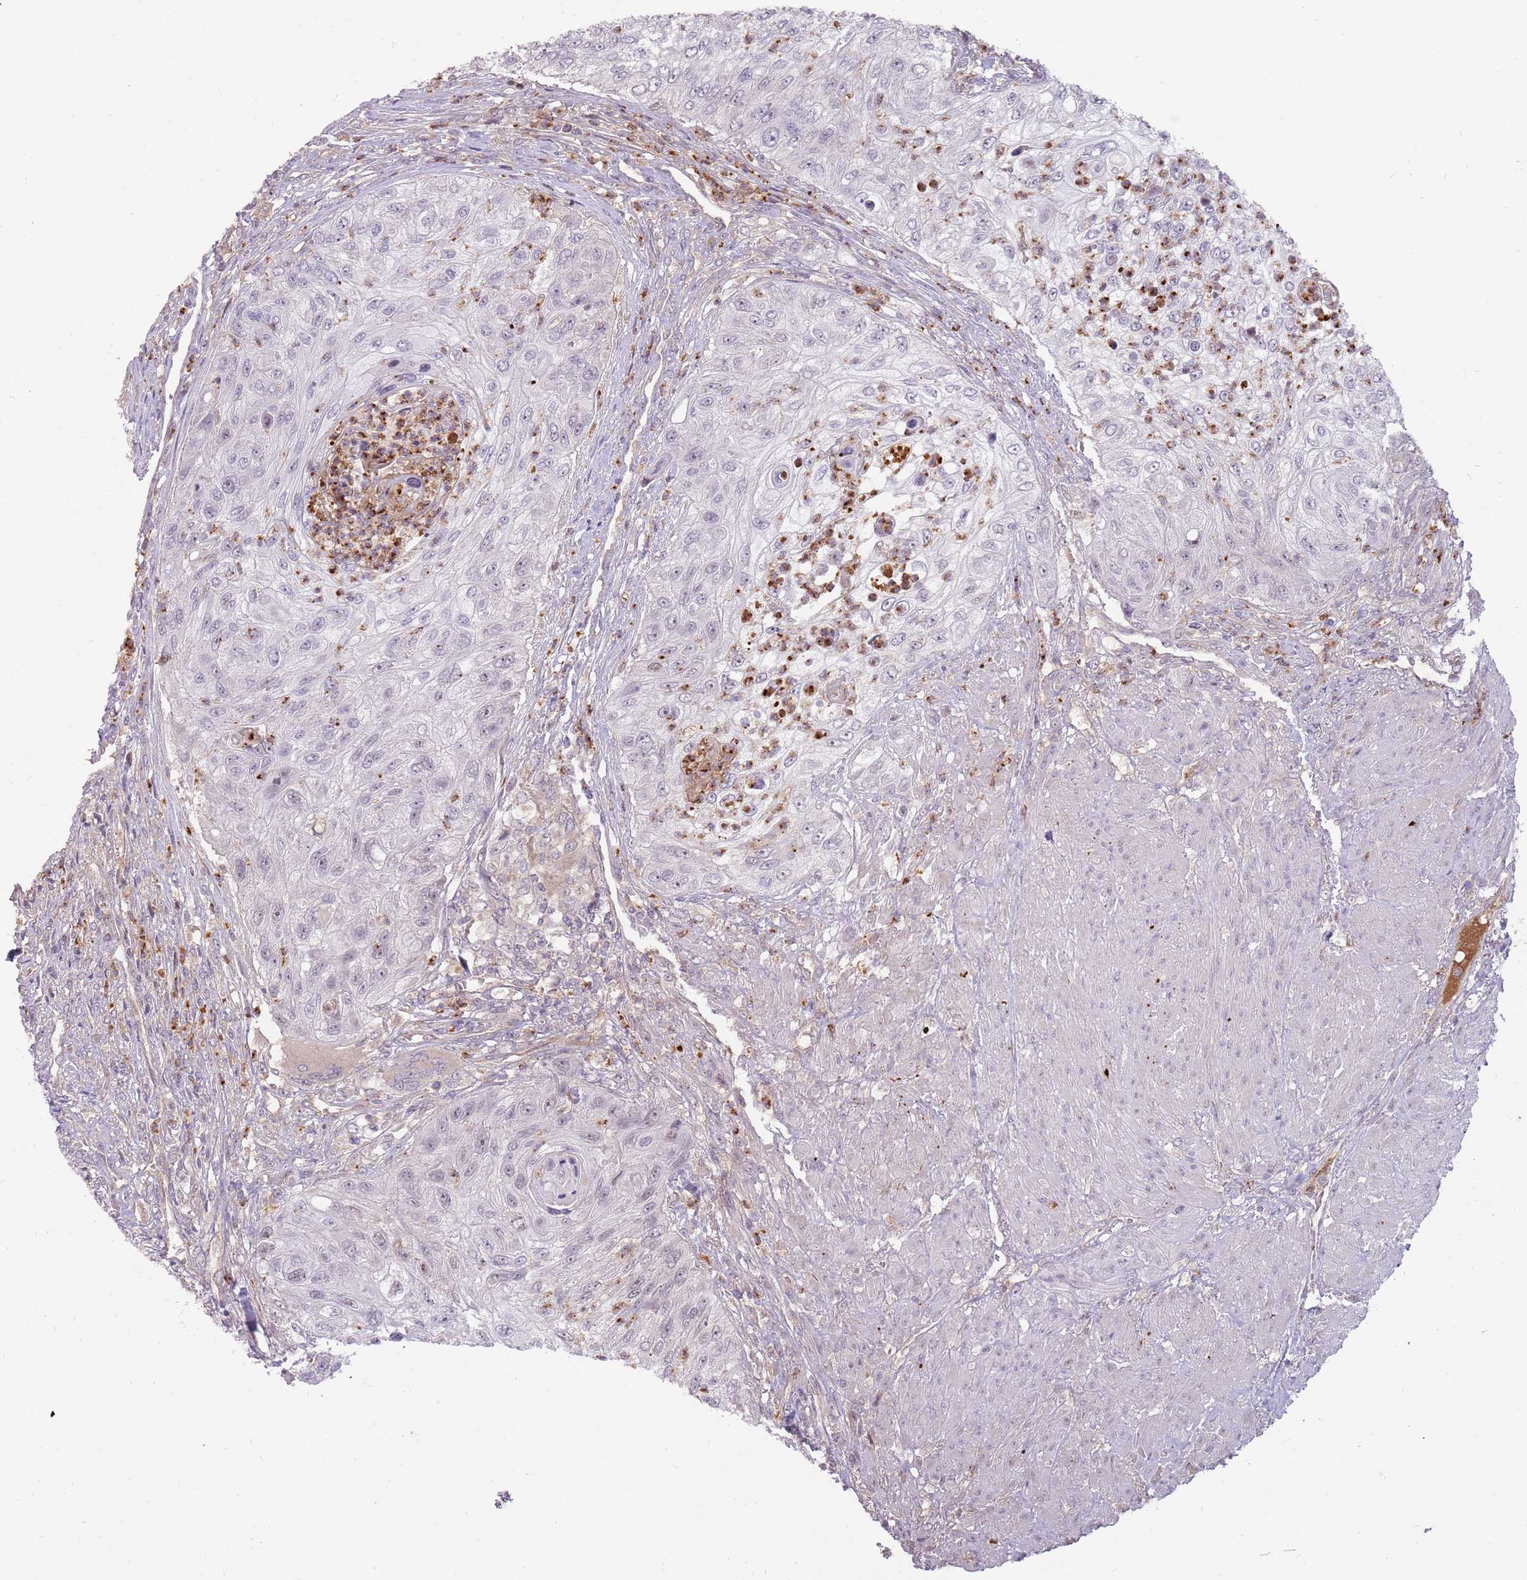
{"staining": {"intensity": "moderate", "quantity": "25%-75%", "location": "nuclear"}, "tissue": "urothelial cancer", "cell_type": "Tumor cells", "image_type": "cancer", "snomed": [{"axis": "morphology", "description": "Urothelial carcinoma, High grade"}, {"axis": "topography", "description": "Urinary bladder"}], "caption": "This is an image of immunohistochemistry (IHC) staining of high-grade urothelial carcinoma, which shows moderate expression in the nuclear of tumor cells.", "gene": "NBPF6", "patient": {"sex": "female", "age": 60}}